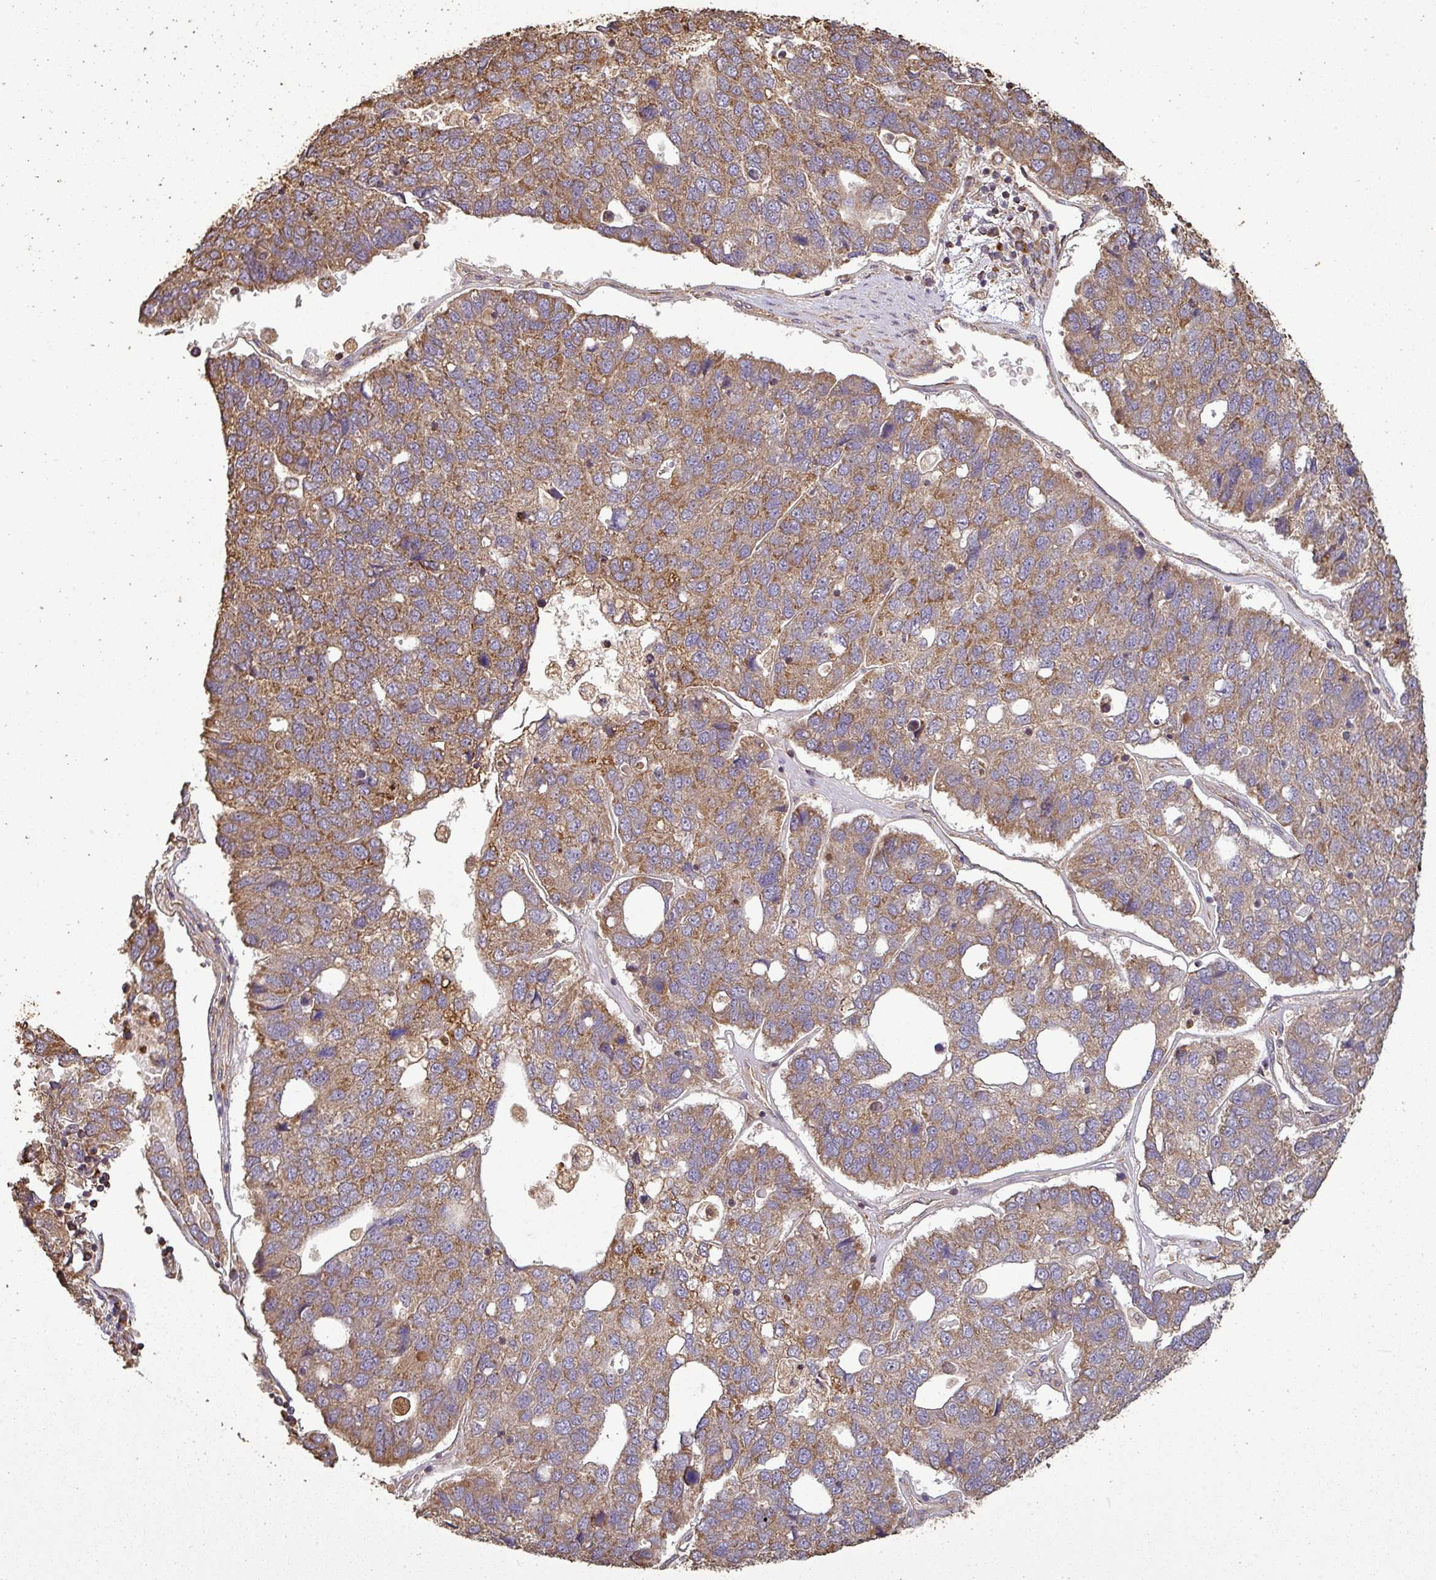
{"staining": {"intensity": "moderate", "quantity": ">75%", "location": "cytoplasmic/membranous"}, "tissue": "pancreatic cancer", "cell_type": "Tumor cells", "image_type": "cancer", "snomed": [{"axis": "morphology", "description": "Adenocarcinoma, NOS"}, {"axis": "topography", "description": "Pancreas"}], "caption": "Protein expression analysis of human pancreatic cancer reveals moderate cytoplasmic/membranous positivity in about >75% of tumor cells. (DAB (3,3'-diaminobenzidine) IHC with brightfield microscopy, high magnification).", "gene": "PLEKHM1", "patient": {"sex": "female", "age": 61}}